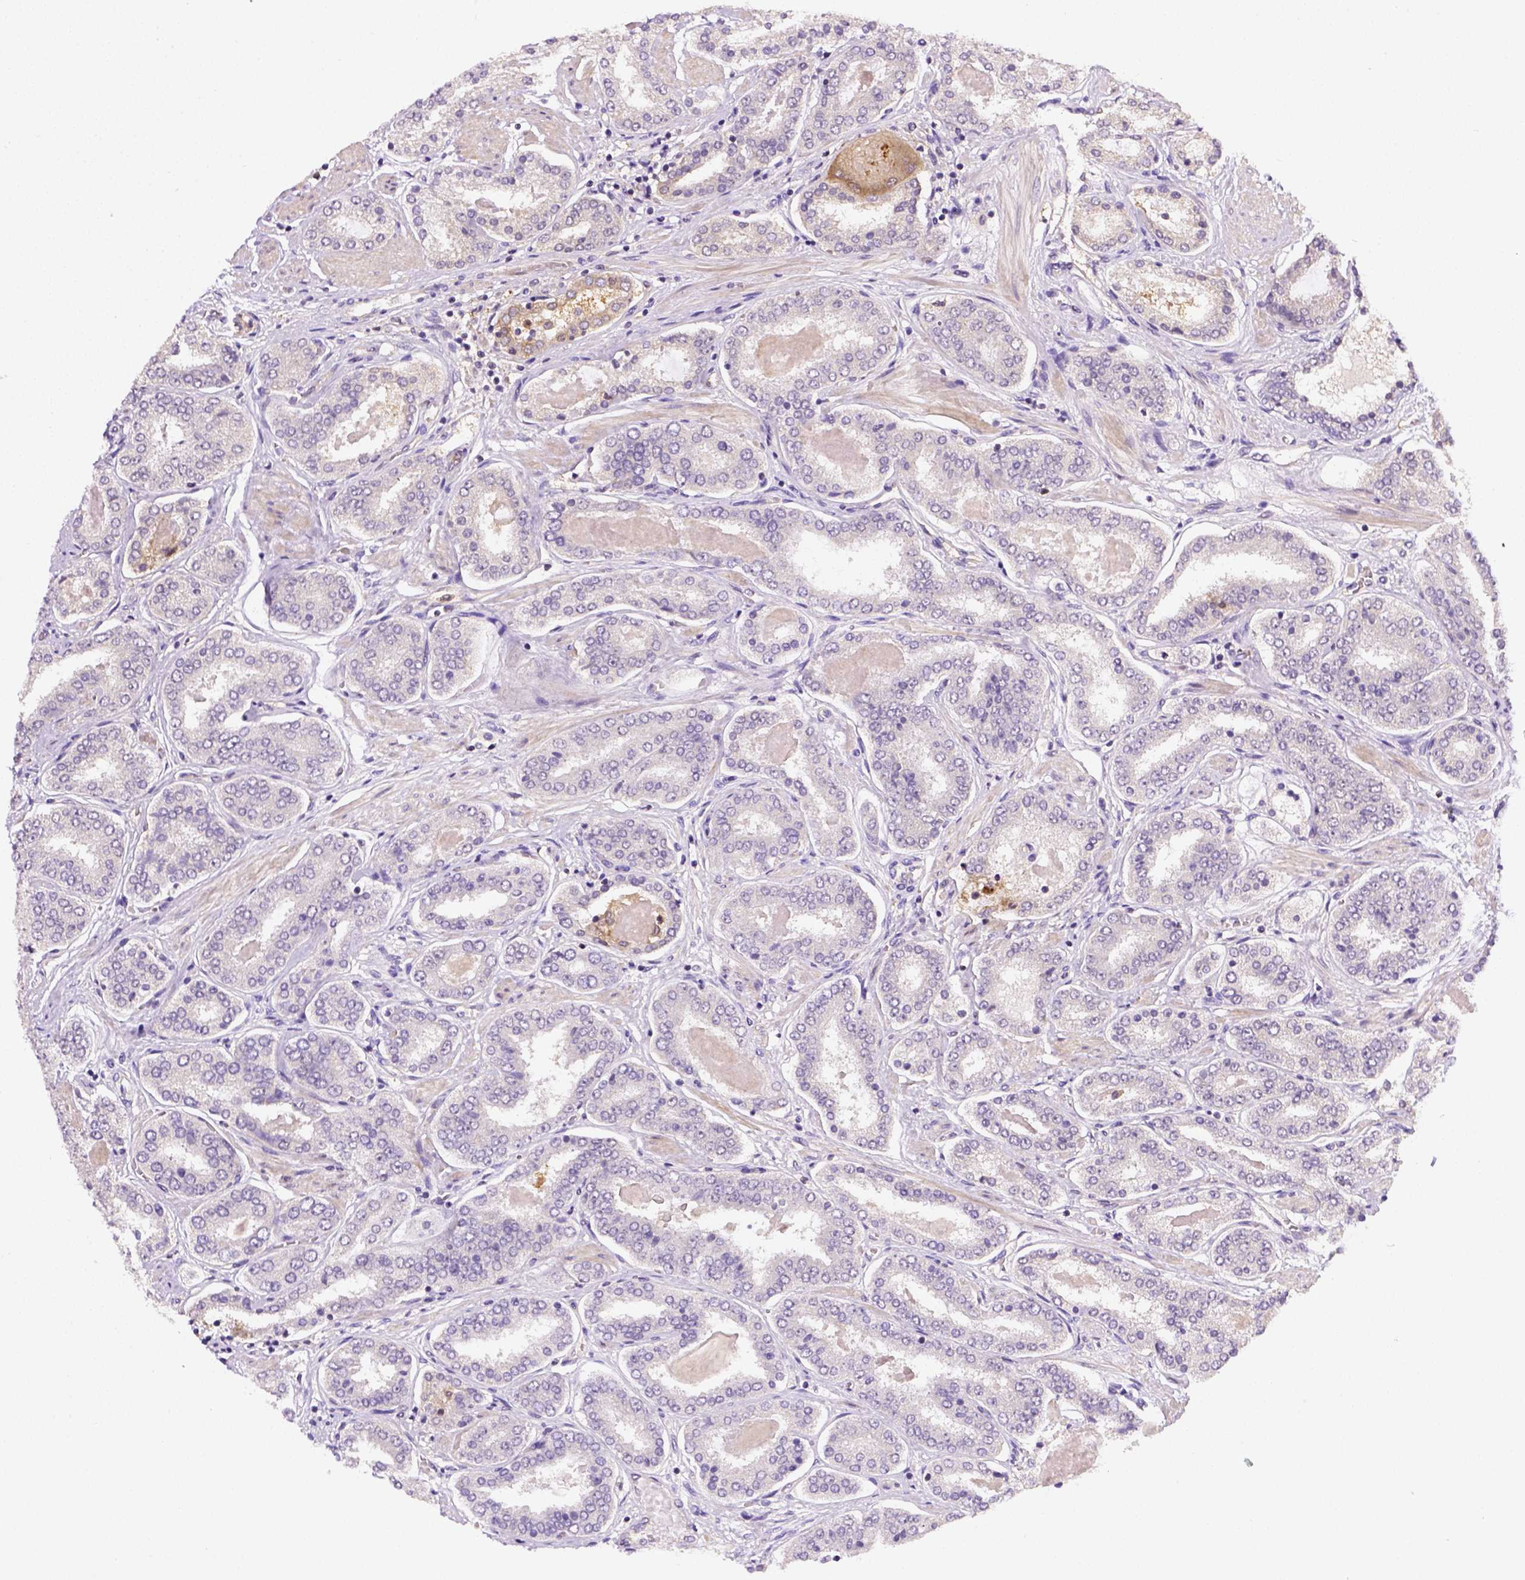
{"staining": {"intensity": "negative", "quantity": "none", "location": "none"}, "tissue": "prostate cancer", "cell_type": "Tumor cells", "image_type": "cancer", "snomed": [{"axis": "morphology", "description": "Adenocarcinoma, High grade"}, {"axis": "topography", "description": "Prostate"}], "caption": "A high-resolution image shows immunohistochemistry staining of prostate cancer, which shows no significant staining in tumor cells.", "gene": "MATK", "patient": {"sex": "male", "age": 63}}